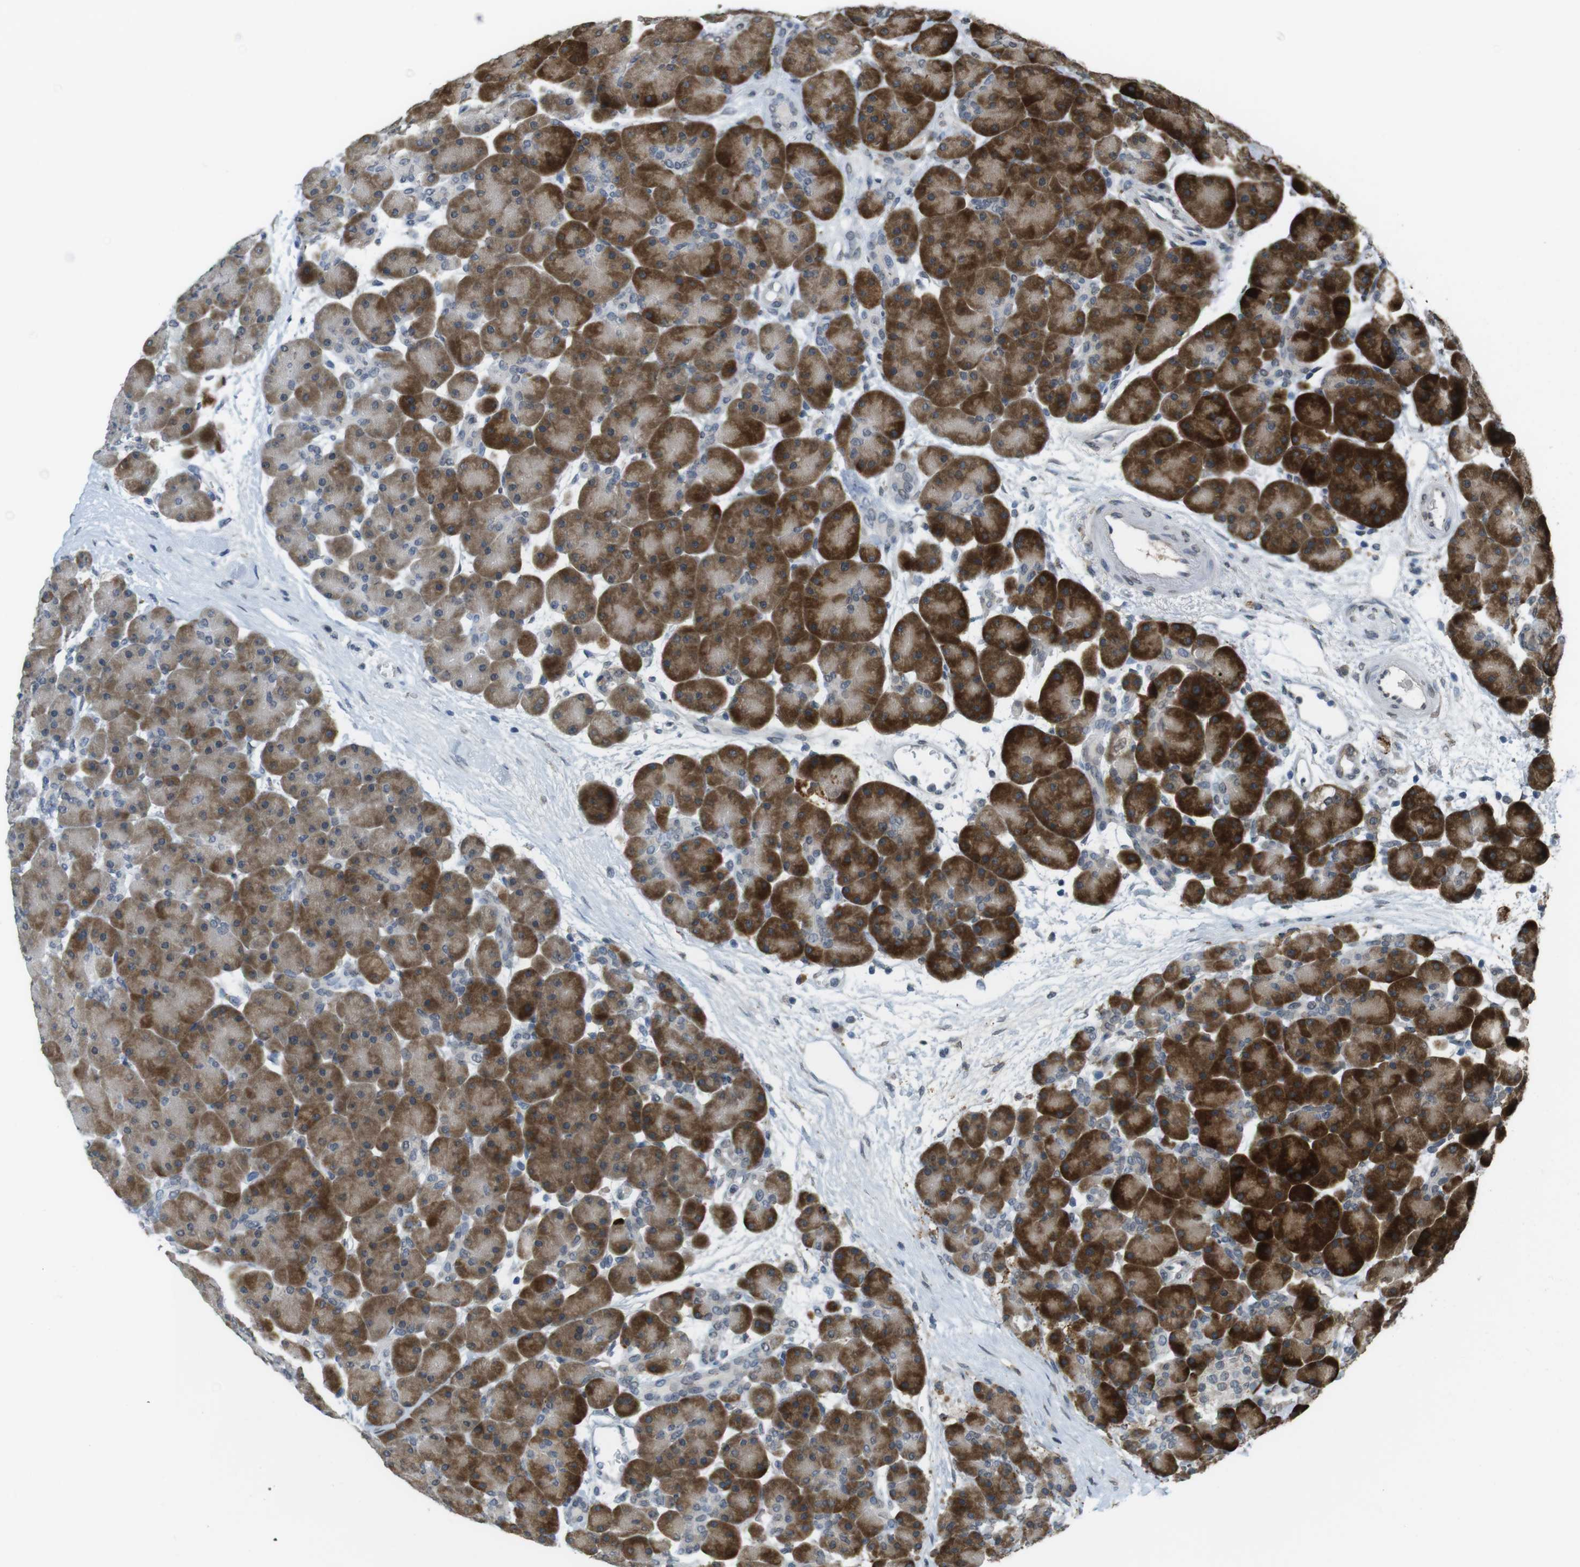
{"staining": {"intensity": "strong", "quantity": ">75%", "location": "cytoplasmic/membranous"}, "tissue": "pancreas", "cell_type": "Exocrine glandular cells", "image_type": "normal", "snomed": [{"axis": "morphology", "description": "Normal tissue, NOS"}, {"axis": "topography", "description": "Pancreas"}], "caption": "Immunohistochemical staining of benign pancreas reveals strong cytoplasmic/membranous protein expression in approximately >75% of exocrine glandular cells.", "gene": "FZD10", "patient": {"sex": "male", "age": 66}}